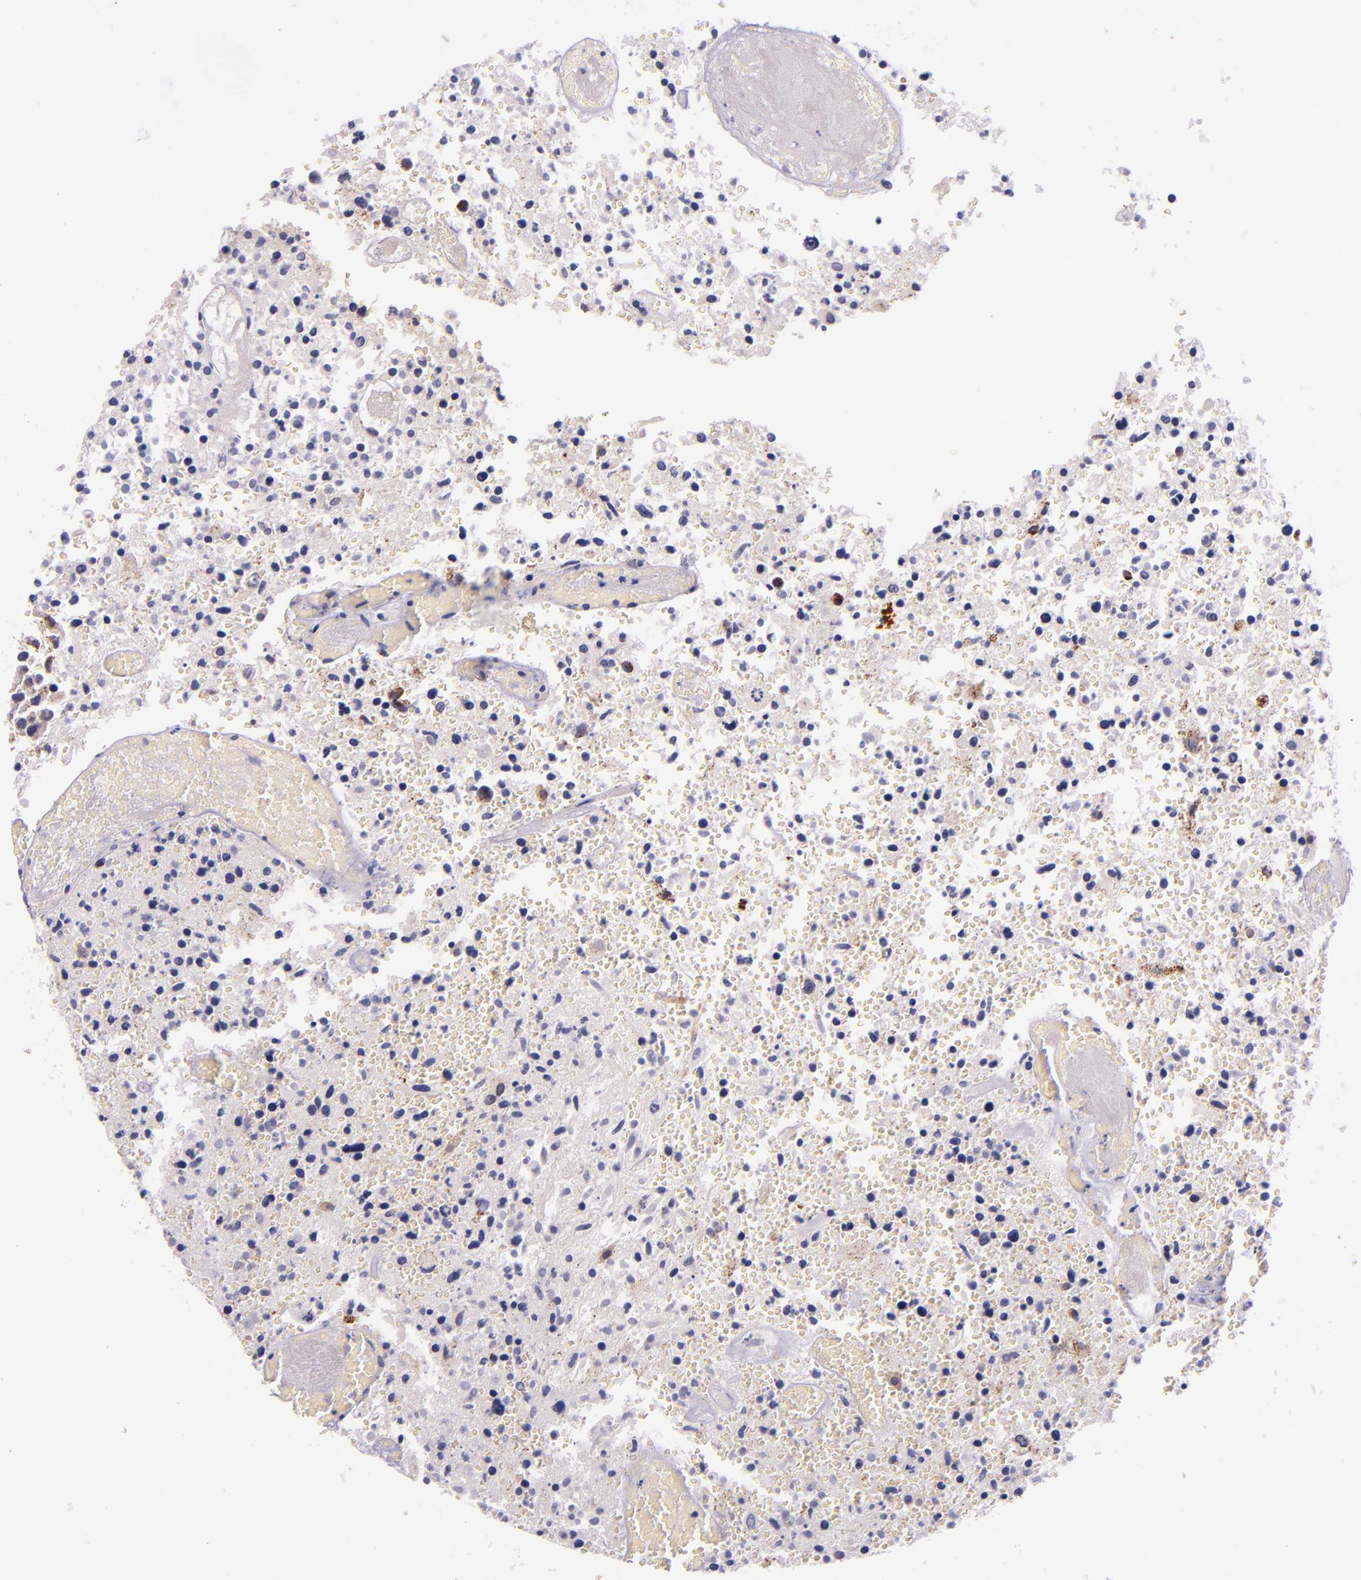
{"staining": {"intensity": "negative", "quantity": "none", "location": "none"}, "tissue": "glioma", "cell_type": "Tumor cells", "image_type": "cancer", "snomed": [{"axis": "morphology", "description": "Glioma, malignant, High grade"}, {"axis": "topography", "description": "Brain"}], "caption": "This is an immunohistochemistry image of human glioma. There is no expression in tumor cells.", "gene": "IDH3G", "patient": {"sex": "male", "age": 72}}